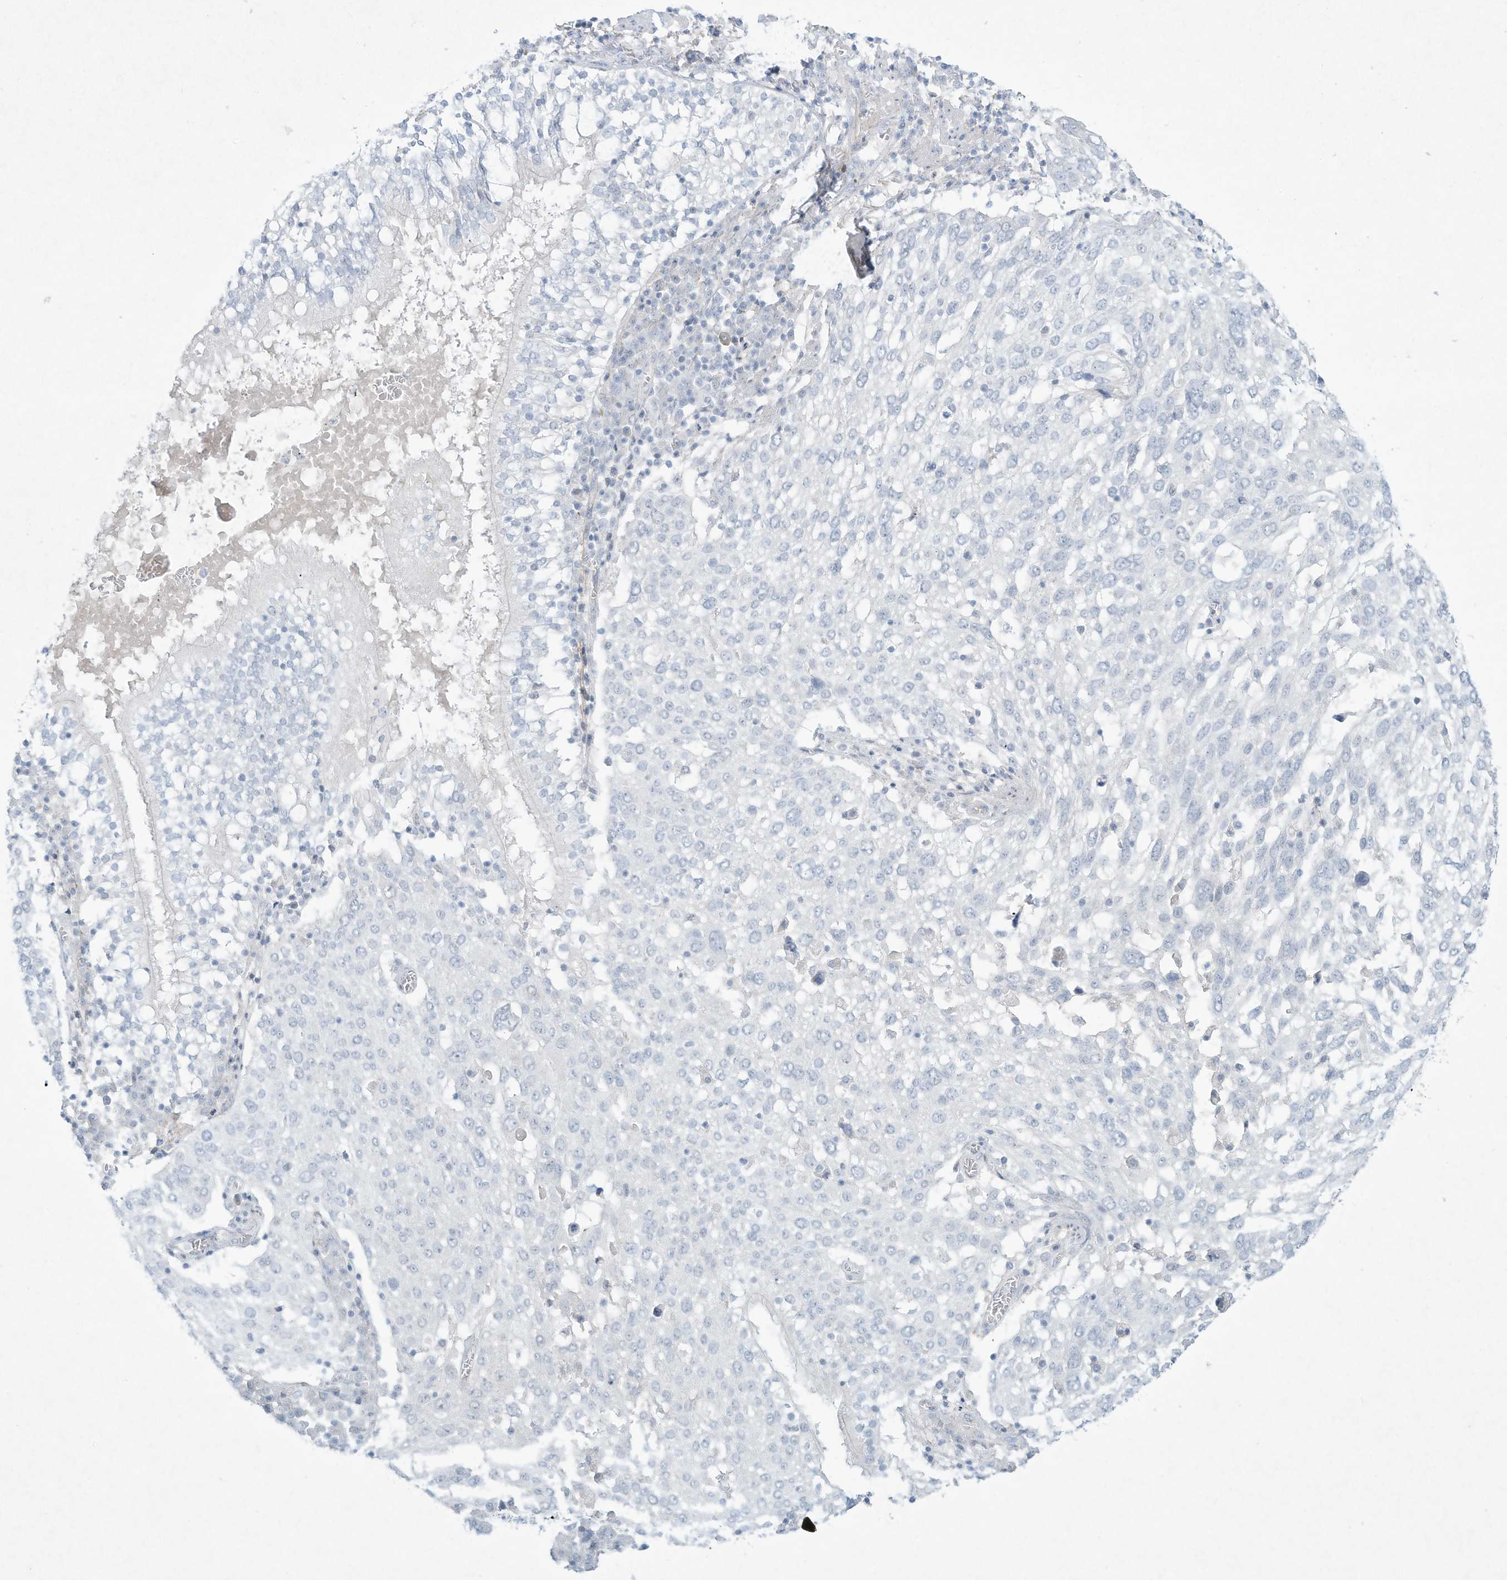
{"staining": {"intensity": "negative", "quantity": "none", "location": "none"}, "tissue": "lung cancer", "cell_type": "Tumor cells", "image_type": "cancer", "snomed": [{"axis": "morphology", "description": "Squamous cell carcinoma, NOS"}, {"axis": "topography", "description": "Lung"}], "caption": "Immunohistochemistry (IHC) micrograph of neoplastic tissue: human squamous cell carcinoma (lung) stained with DAB (3,3'-diaminobenzidine) demonstrates no significant protein positivity in tumor cells.", "gene": "PAX6", "patient": {"sex": "male", "age": 65}}